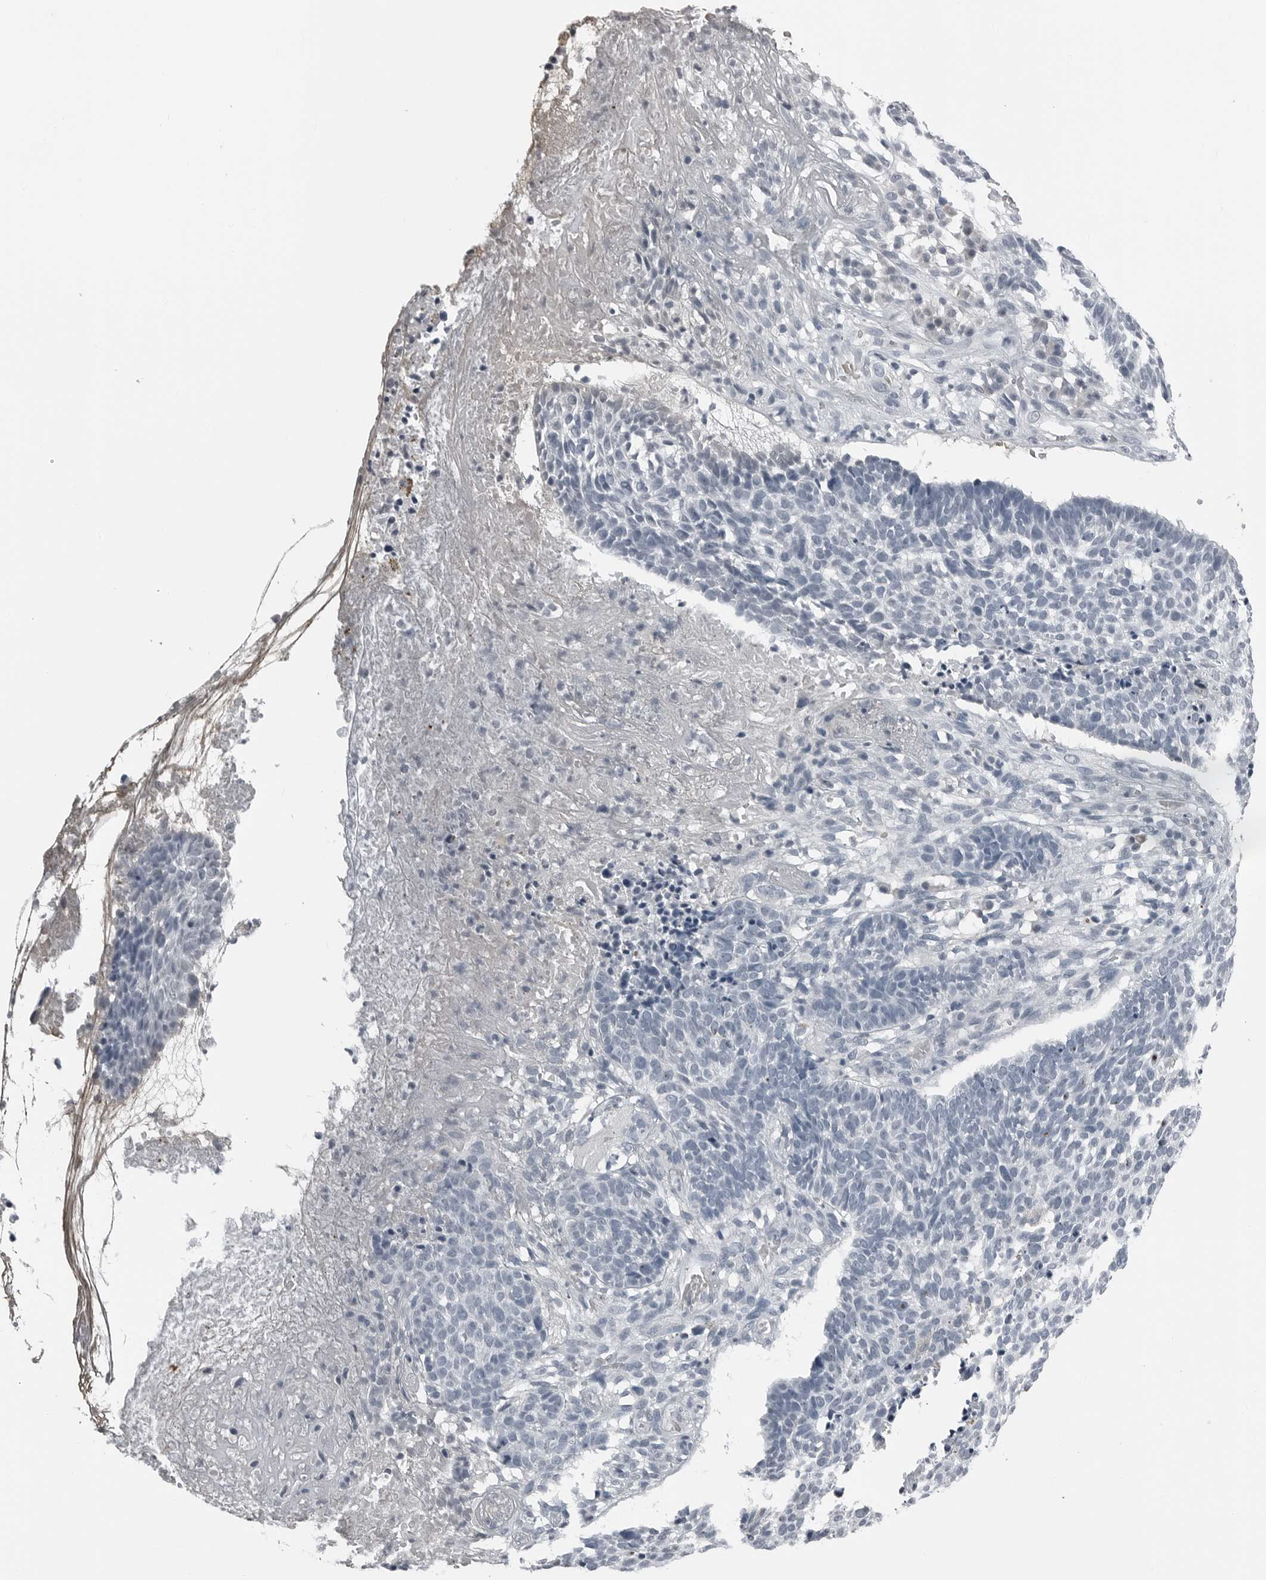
{"staining": {"intensity": "negative", "quantity": "none", "location": "none"}, "tissue": "skin cancer", "cell_type": "Tumor cells", "image_type": "cancer", "snomed": [{"axis": "morphology", "description": "Basal cell carcinoma"}, {"axis": "topography", "description": "Skin"}], "caption": "DAB (3,3'-diaminobenzidine) immunohistochemical staining of basal cell carcinoma (skin) displays no significant expression in tumor cells.", "gene": "SPINK1", "patient": {"sex": "male", "age": 85}}